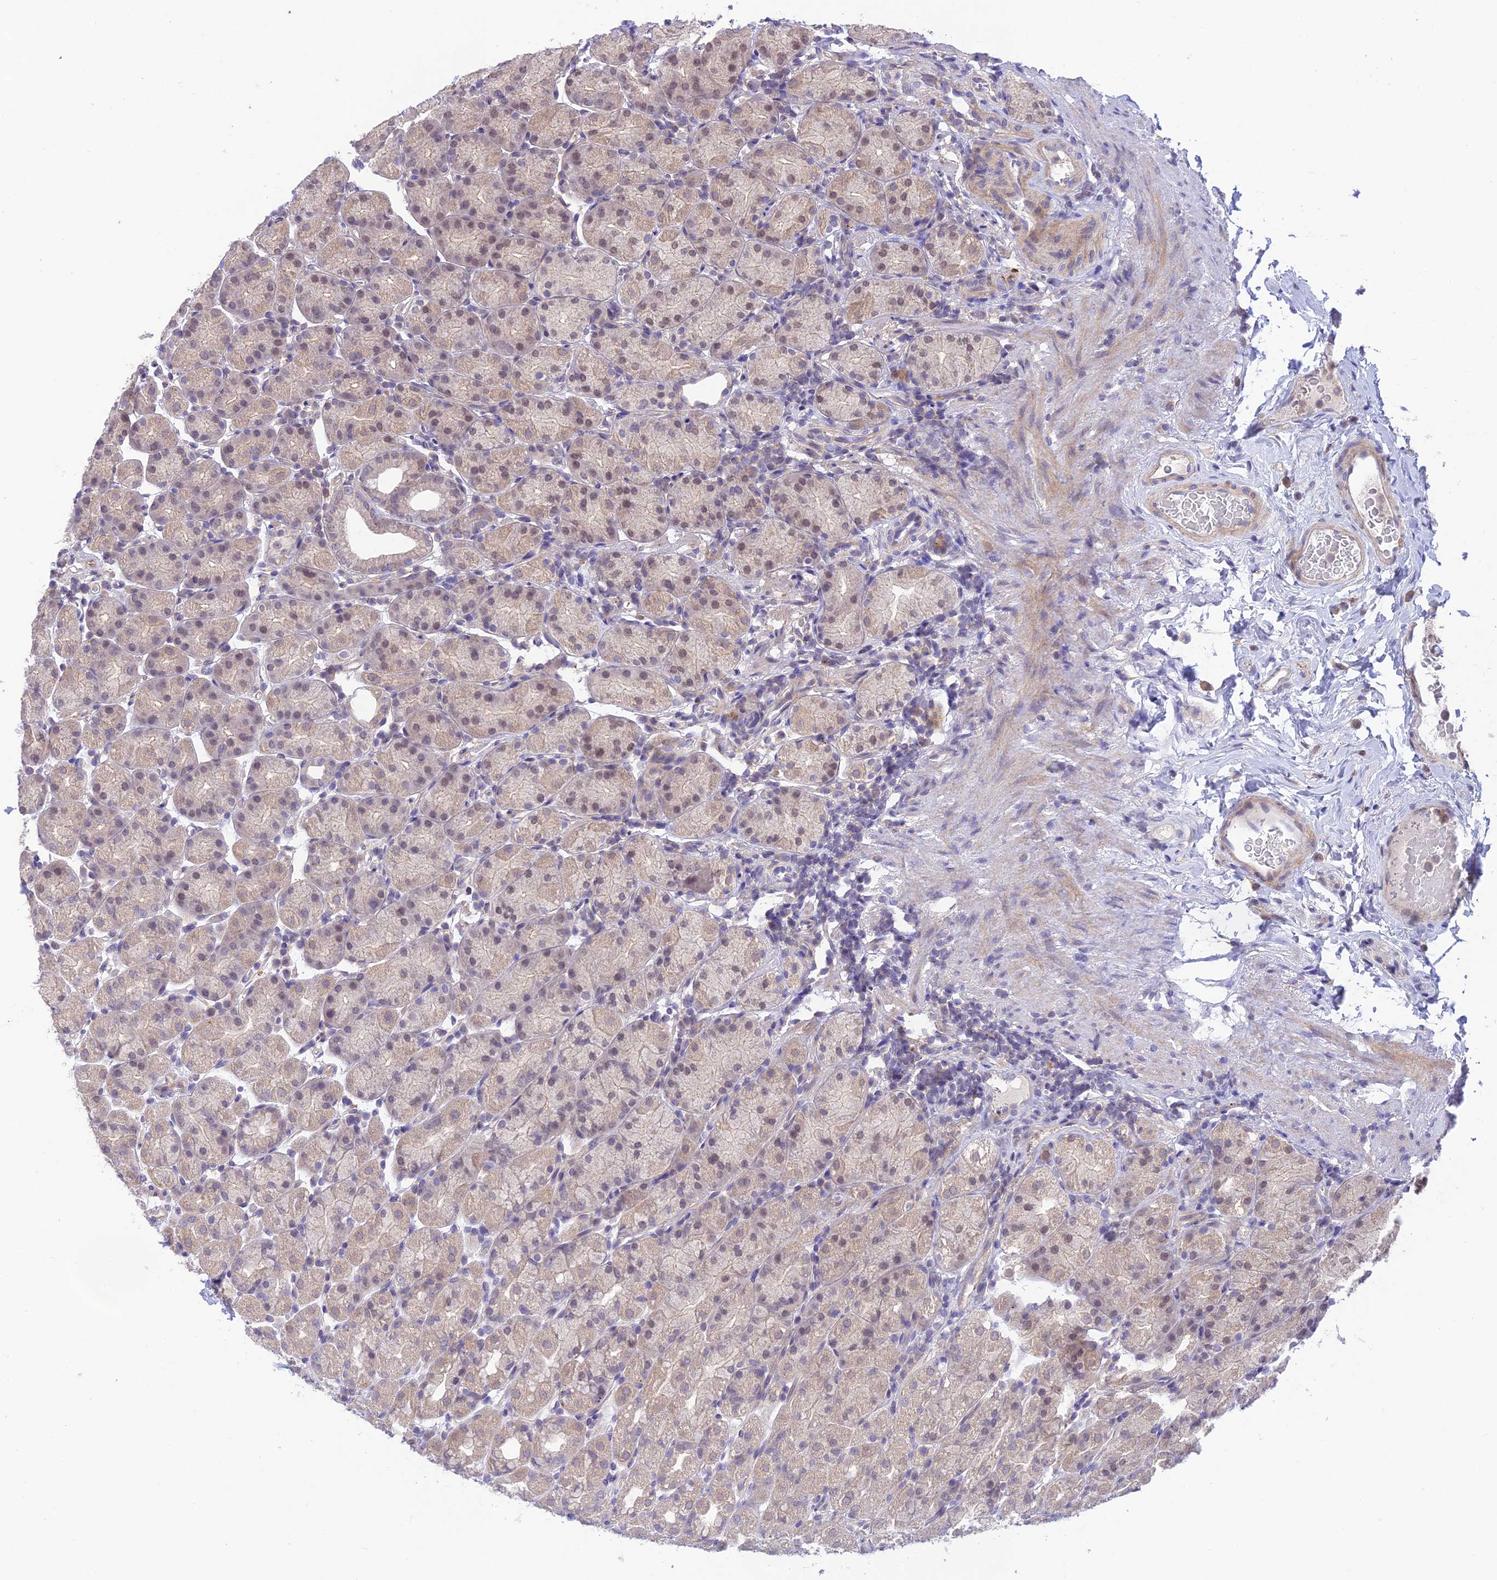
{"staining": {"intensity": "weak", "quantity": "<25%", "location": "cytoplasmic/membranous"}, "tissue": "stomach", "cell_type": "Glandular cells", "image_type": "normal", "snomed": [{"axis": "morphology", "description": "Normal tissue, NOS"}, {"axis": "topography", "description": "Stomach, upper"}], "caption": "Image shows no protein positivity in glandular cells of unremarkable stomach.", "gene": "BMT2", "patient": {"sex": "male", "age": 68}}